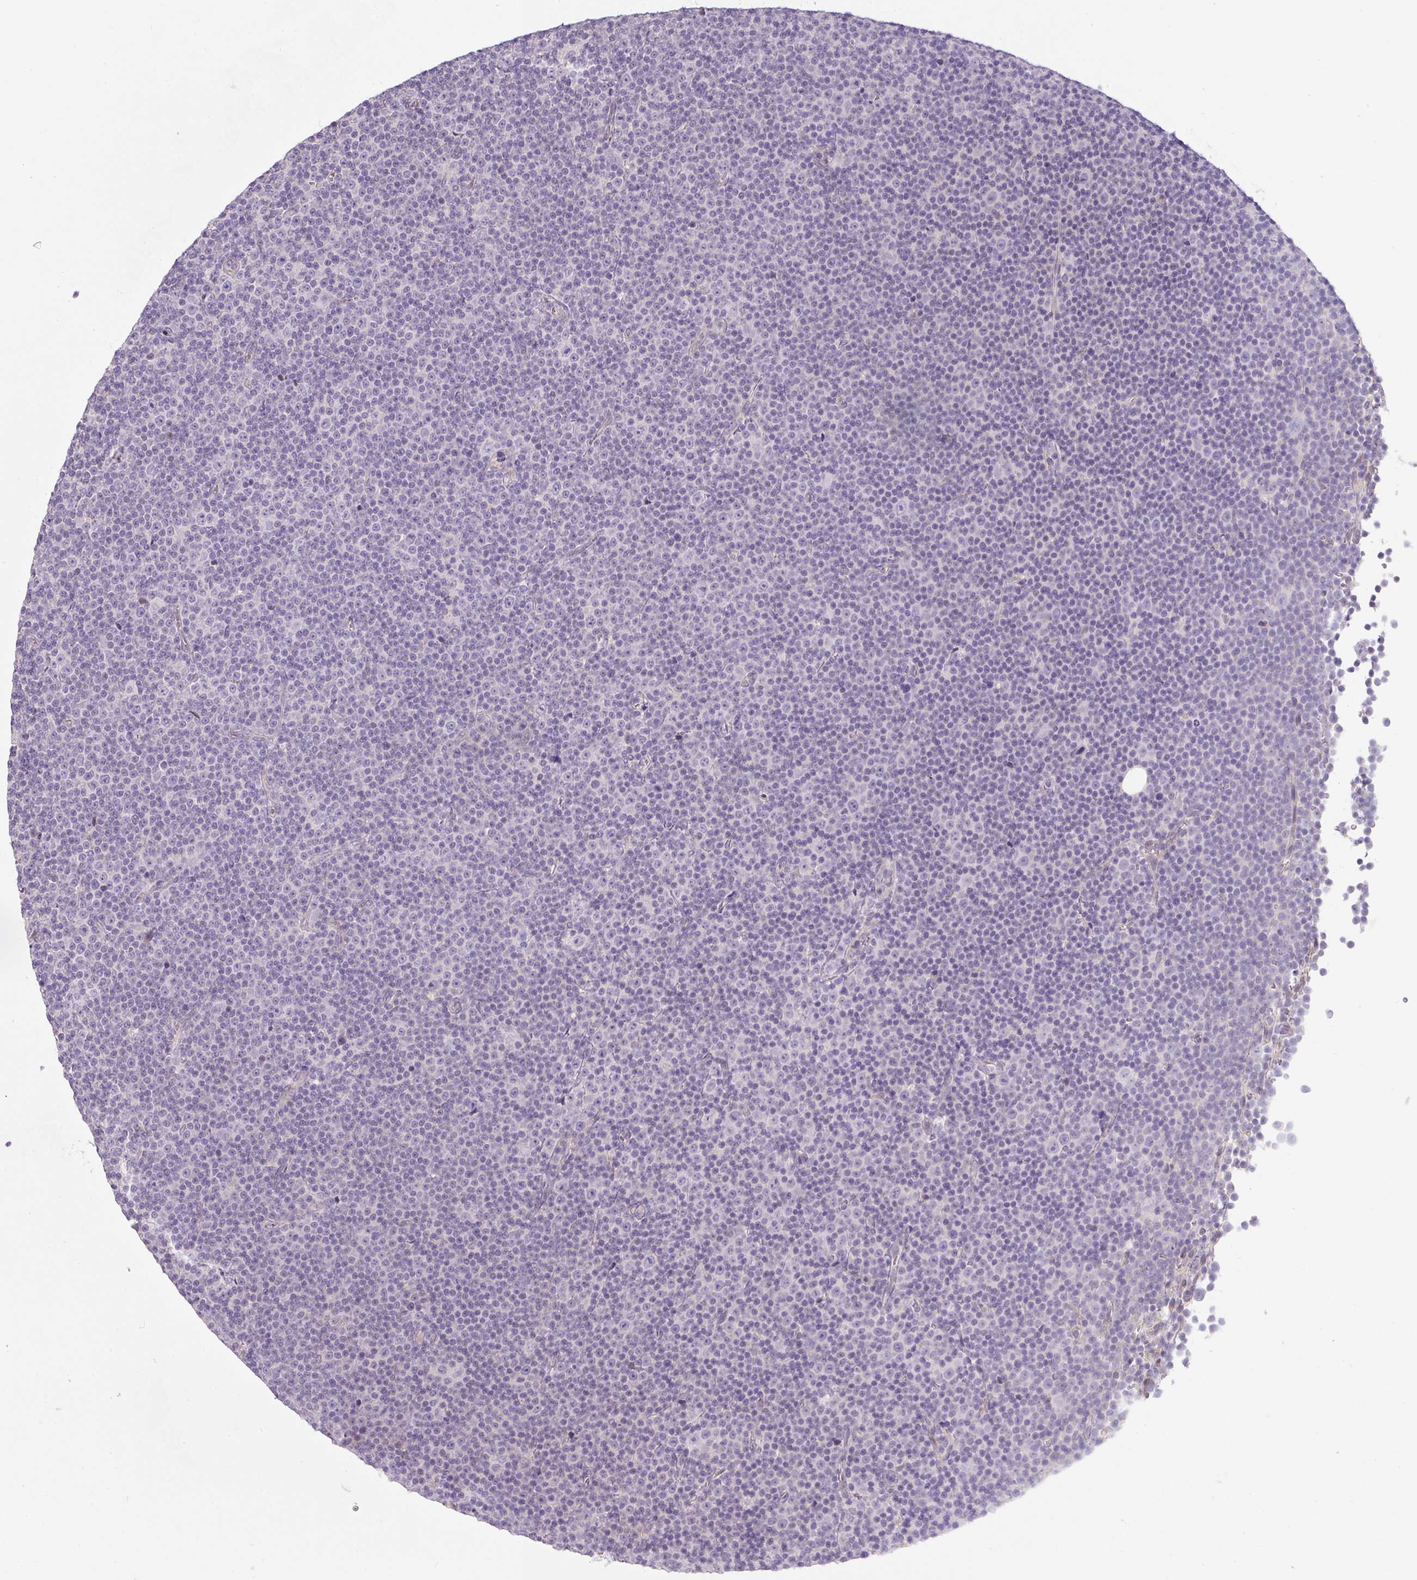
{"staining": {"intensity": "negative", "quantity": "none", "location": "none"}, "tissue": "lymphoma", "cell_type": "Tumor cells", "image_type": "cancer", "snomed": [{"axis": "morphology", "description": "Malignant lymphoma, non-Hodgkin's type, Low grade"}, {"axis": "topography", "description": "Lymph node"}], "caption": "IHC histopathology image of neoplastic tissue: human lymphoma stained with DAB (3,3'-diaminobenzidine) exhibits no significant protein positivity in tumor cells.", "gene": "NBPF11", "patient": {"sex": "female", "age": 67}}